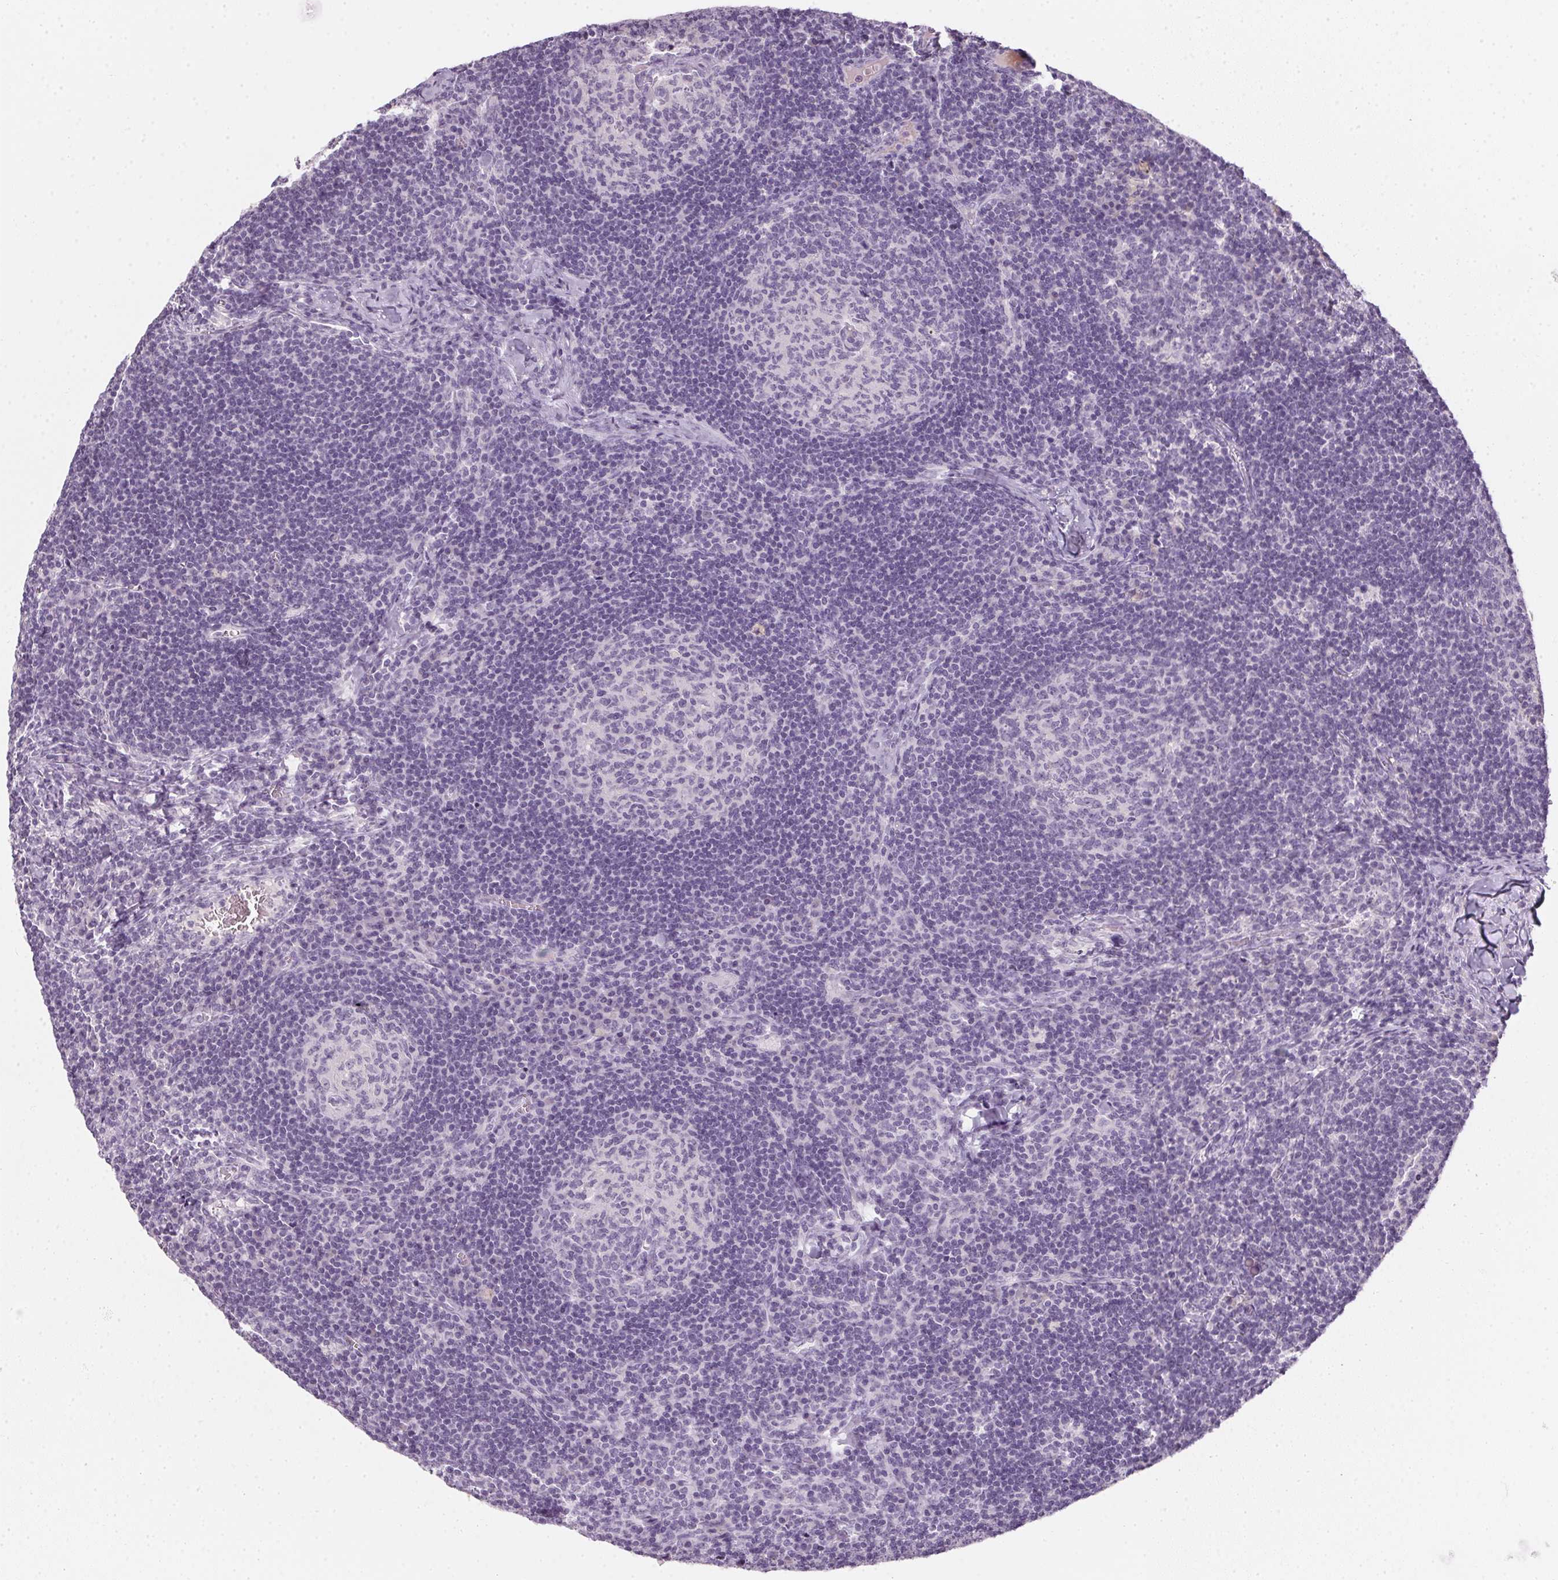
{"staining": {"intensity": "negative", "quantity": "none", "location": "none"}, "tissue": "lymph node", "cell_type": "Germinal center cells", "image_type": "normal", "snomed": [{"axis": "morphology", "description": "Normal tissue, NOS"}, {"axis": "topography", "description": "Lymph node"}], "caption": "Immunohistochemistry (IHC) image of normal human lymph node stained for a protein (brown), which shows no staining in germinal center cells. The staining was performed using DAB (3,3'-diaminobenzidine) to visualize the protein expression in brown, while the nuclei were stained in blue with hematoxylin (Magnification: 20x).", "gene": "TMEM72", "patient": {"sex": "male", "age": 67}}